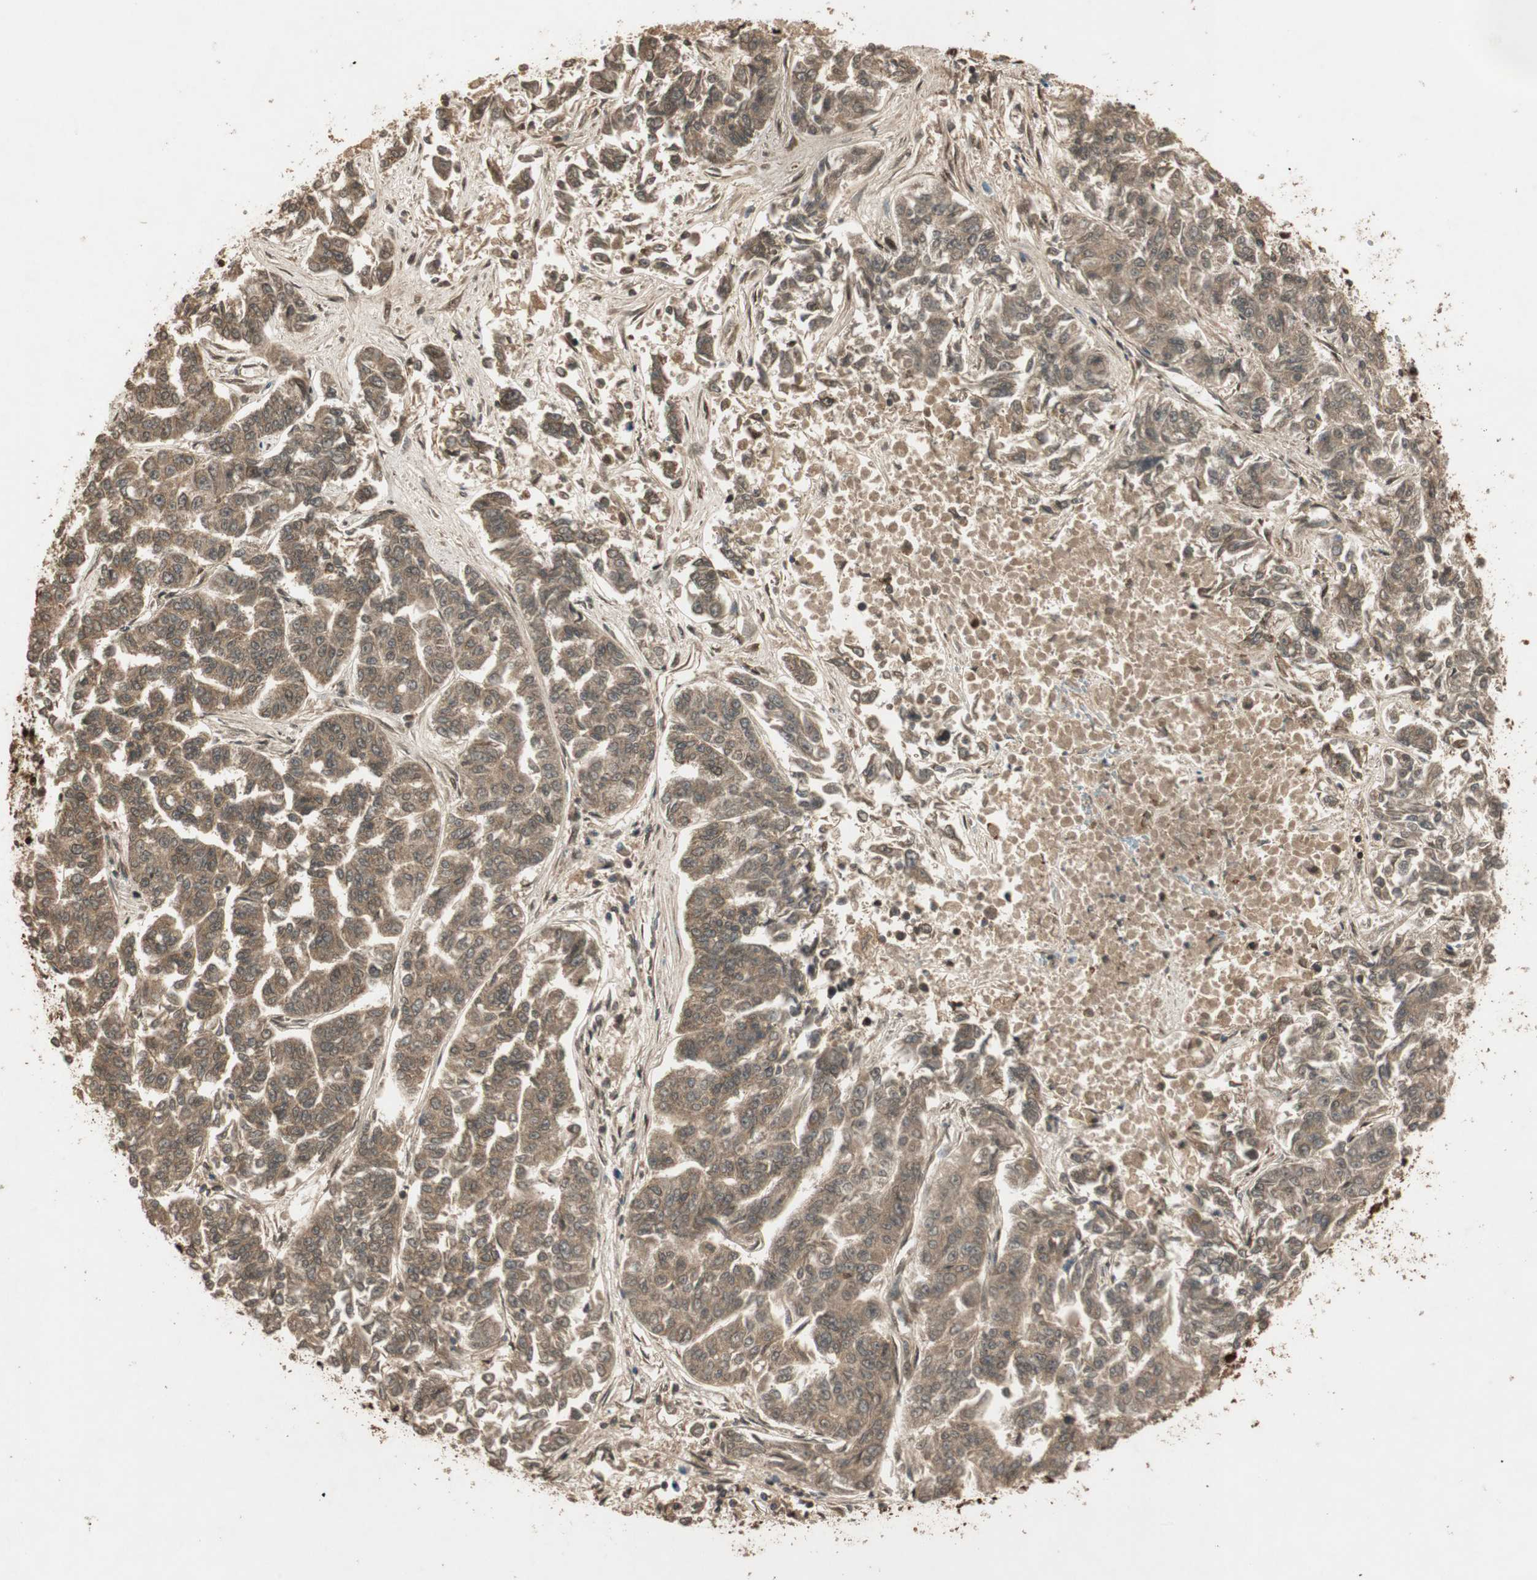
{"staining": {"intensity": "moderate", "quantity": ">75%", "location": "cytoplasmic/membranous,nuclear"}, "tissue": "lung cancer", "cell_type": "Tumor cells", "image_type": "cancer", "snomed": [{"axis": "morphology", "description": "Adenocarcinoma, NOS"}, {"axis": "topography", "description": "Lung"}], "caption": "Protein expression analysis of lung adenocarcinoma demonstrates moderate cytoplasmic/membranous and nuclear staining in approximately >75% of tumor cells.", "gene": "RPA3", "patient": {"sex": "male", "age": 84}}